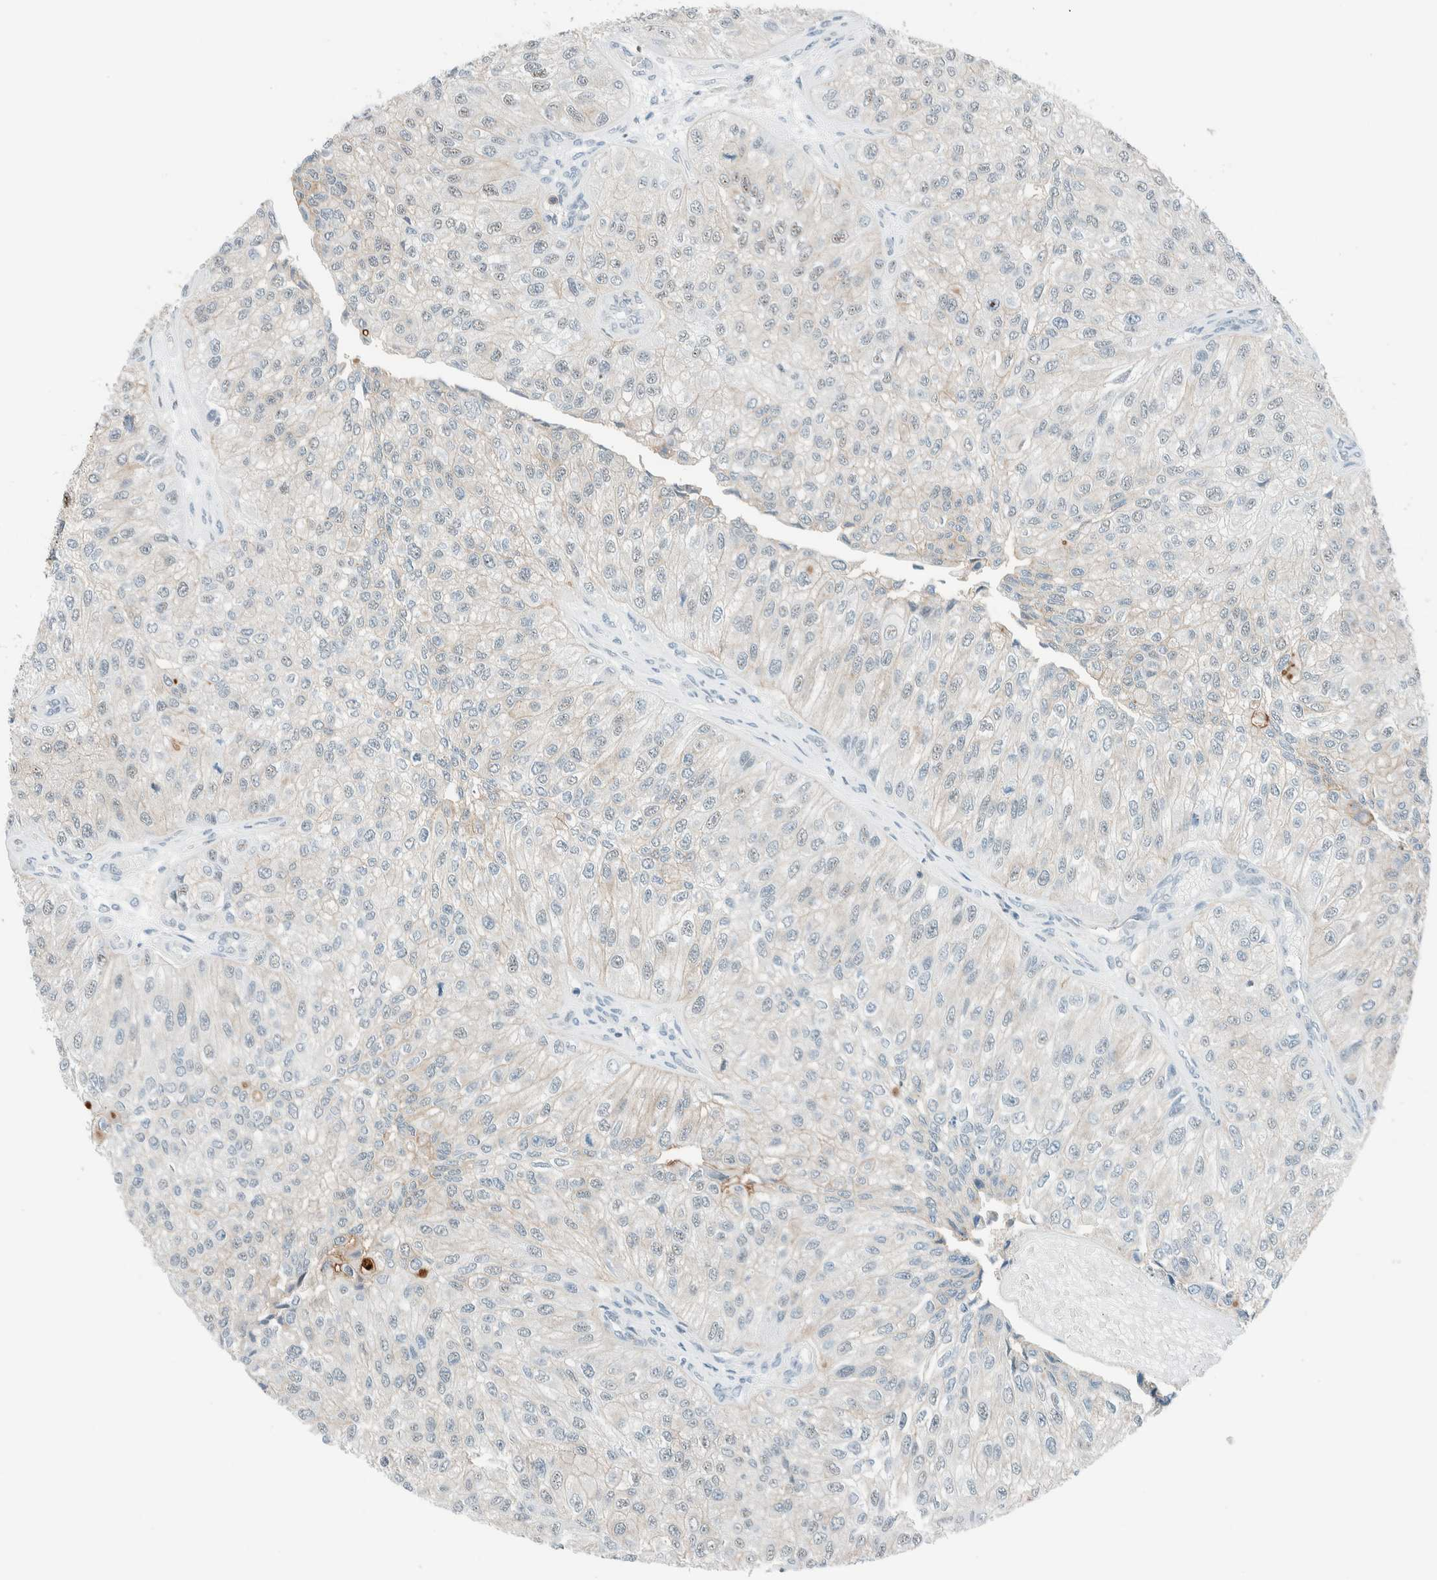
{"staining": {"intensity": "weak", "quantity": "<25%", "location": "cytoplasmic/membranous"}, "tissue": "urothelial cancer", "cell_type": "Tumor cells", "image_type": "cancer", "snomed": [{"axis": "morphology", "description": "Urothelial carcinoma, High grade"}, {"axis": "topography", "description": "Kidney"}, {"axis": "topography", "description": "Urinary bladder"}], "caption": "Tumor cells show no significant expression in high-grade urothelial carcinoma.", "gene": "CYSRT1", "patient": {"sex": "male", "age": 77}}